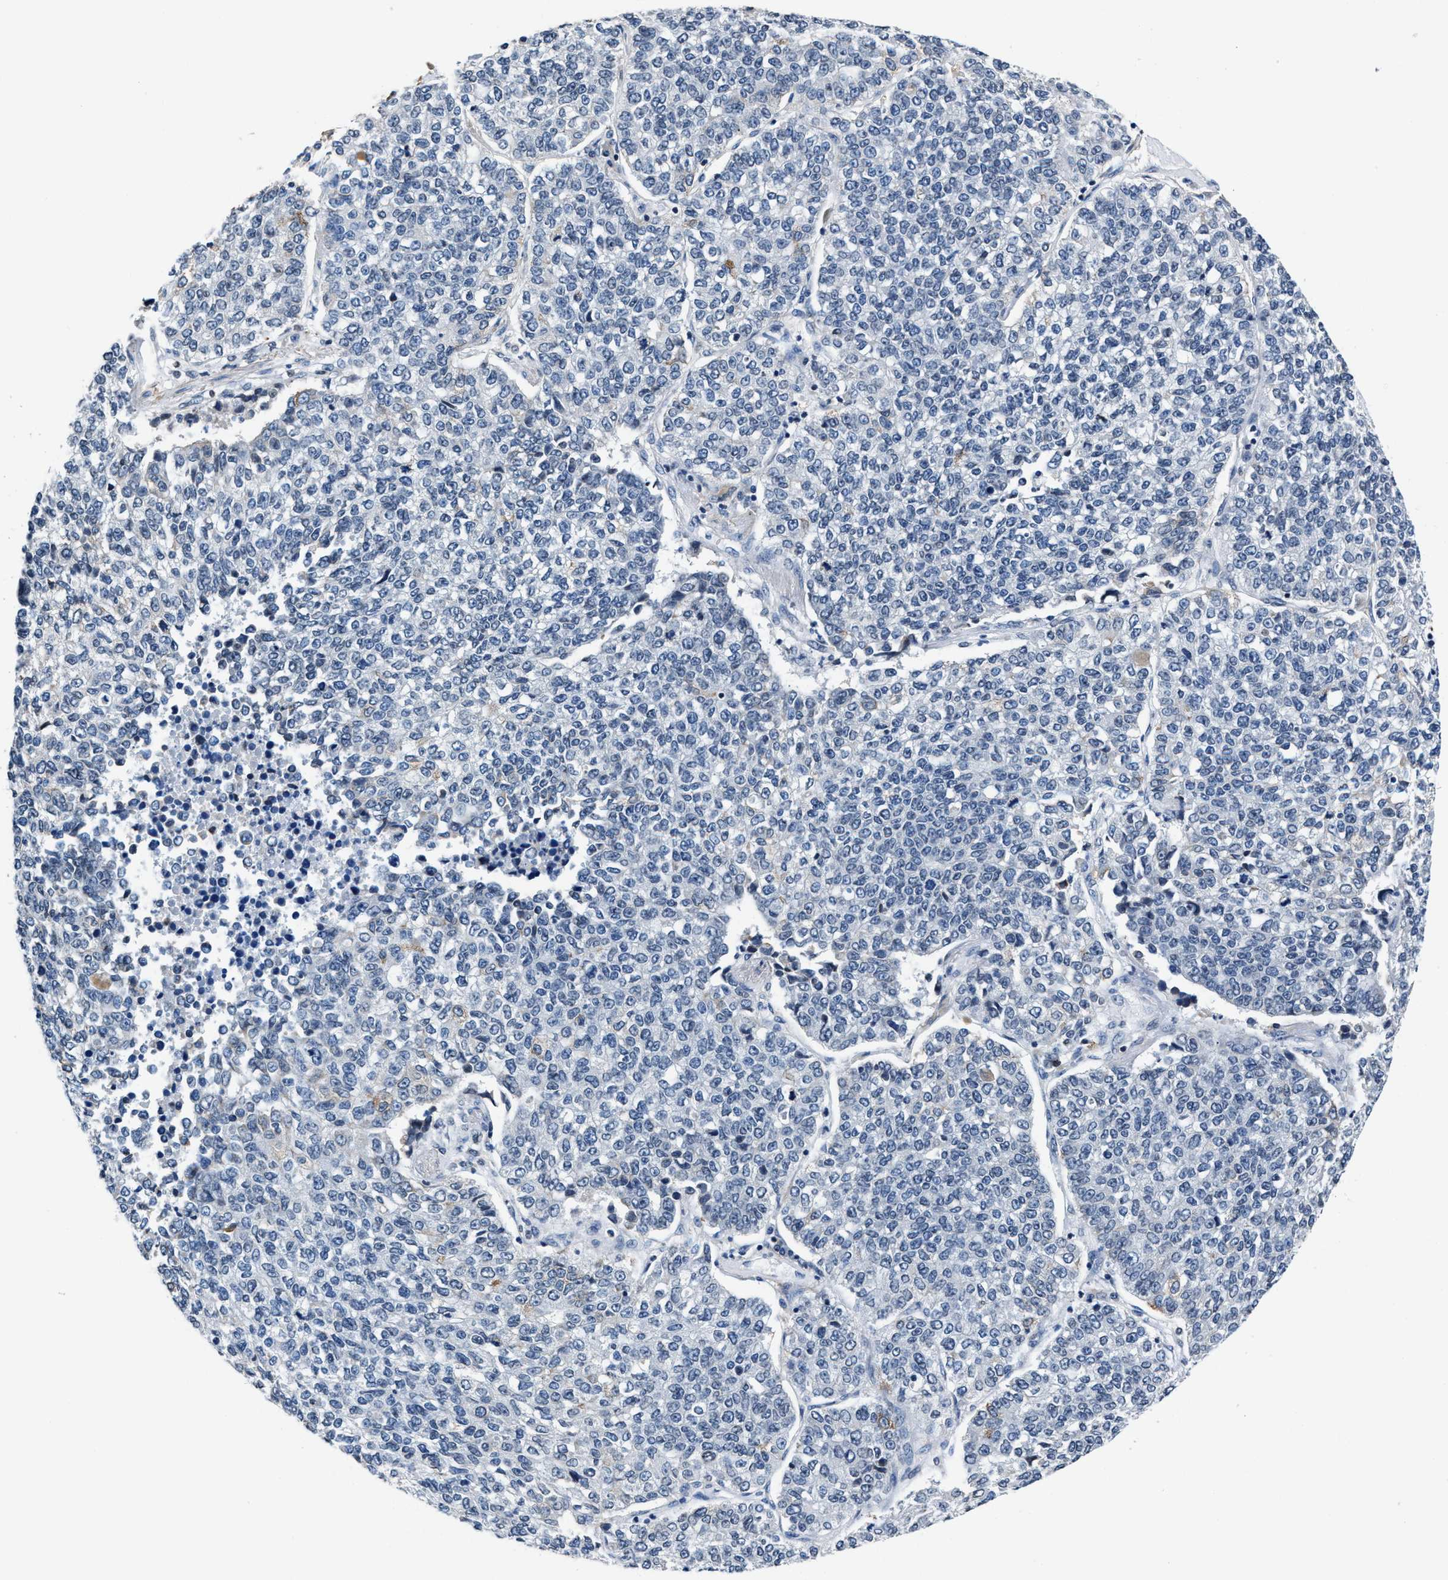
{"staining": {"intensity": "negative", "quantity": "none", "location": "none"}, "tissue": "lung cancer", "cell_type": "Tumor cells", "image_type": "cancer", "snomed": [{"axis": "morphology", "description": "Adenocarcinoma, NOS"}, {"axis": "topography", "description": "Lung"}], "caption": "This photomicrograph is of adenocarcinoma (lung) stained with immunohistochemistry to label a protein in brown with the nuclei are counter-stained blue. There is no staining in tumor cells.", "gene": "MYH3", "patient": {"sex": "male", "age": 49}}